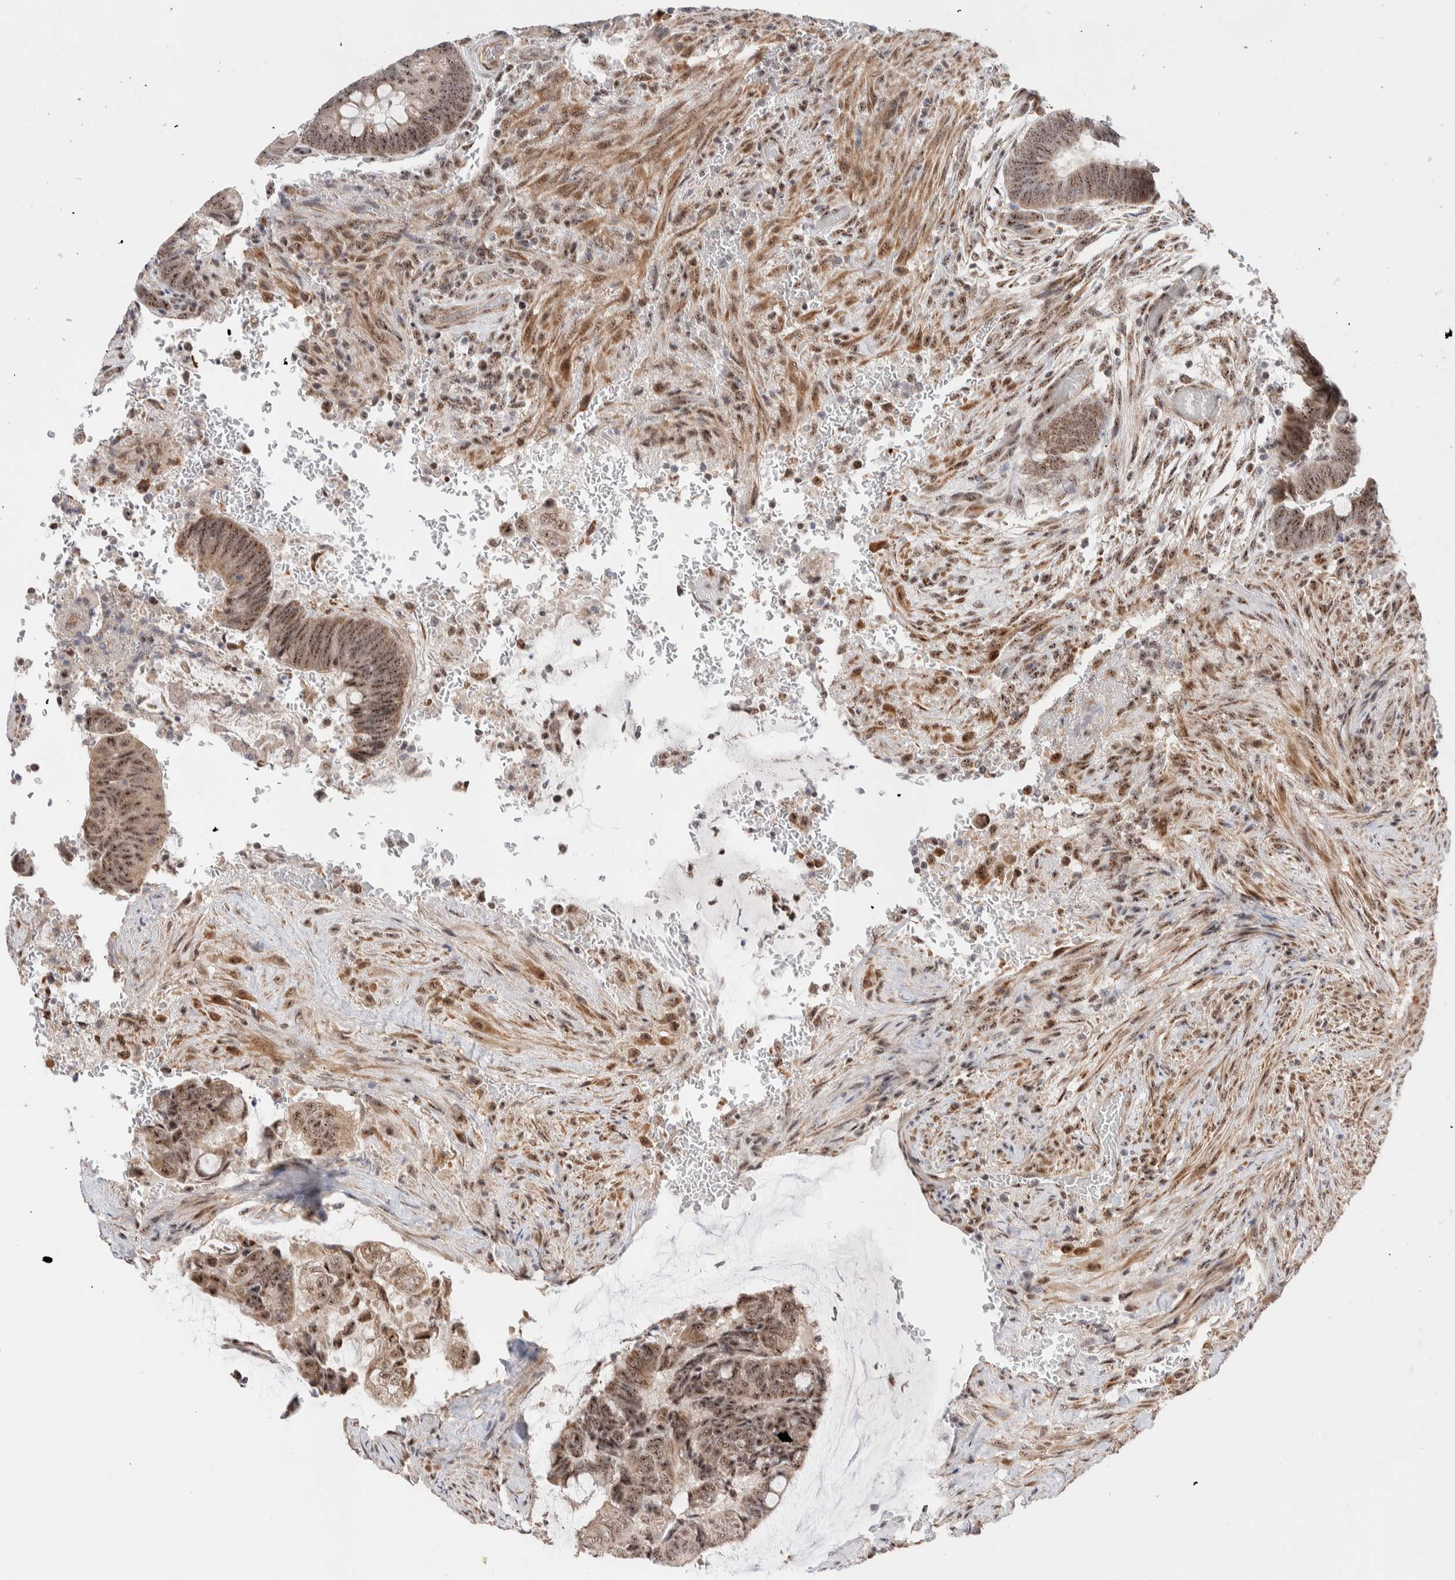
{"staining": {"intensity": "moderate", "quantity": ">75%", "location": "cytoplasmic/membranous,nuclear"}, "tissue": "colorectal cancer", "cell_type": "Tumor cells", "image_type": "cancer", "snomed": [{"axis": "morphology", "description": "Normal tissue, NOS"}, {"axis": "morphology", "description": "Adenocarcinoma, NOS"}, {"axis": "topography", "description": "Rectum"}], "caption": "This photomicrograph reveals immunohistochemistry staining of human colorectal adenocarcinoma, with medium moderate cytoplasmic/membranous and nuclear staining in about >75% of tumor cells.", "gene": "ZNF695", "patient": {"sex": "male", "age": 92}}